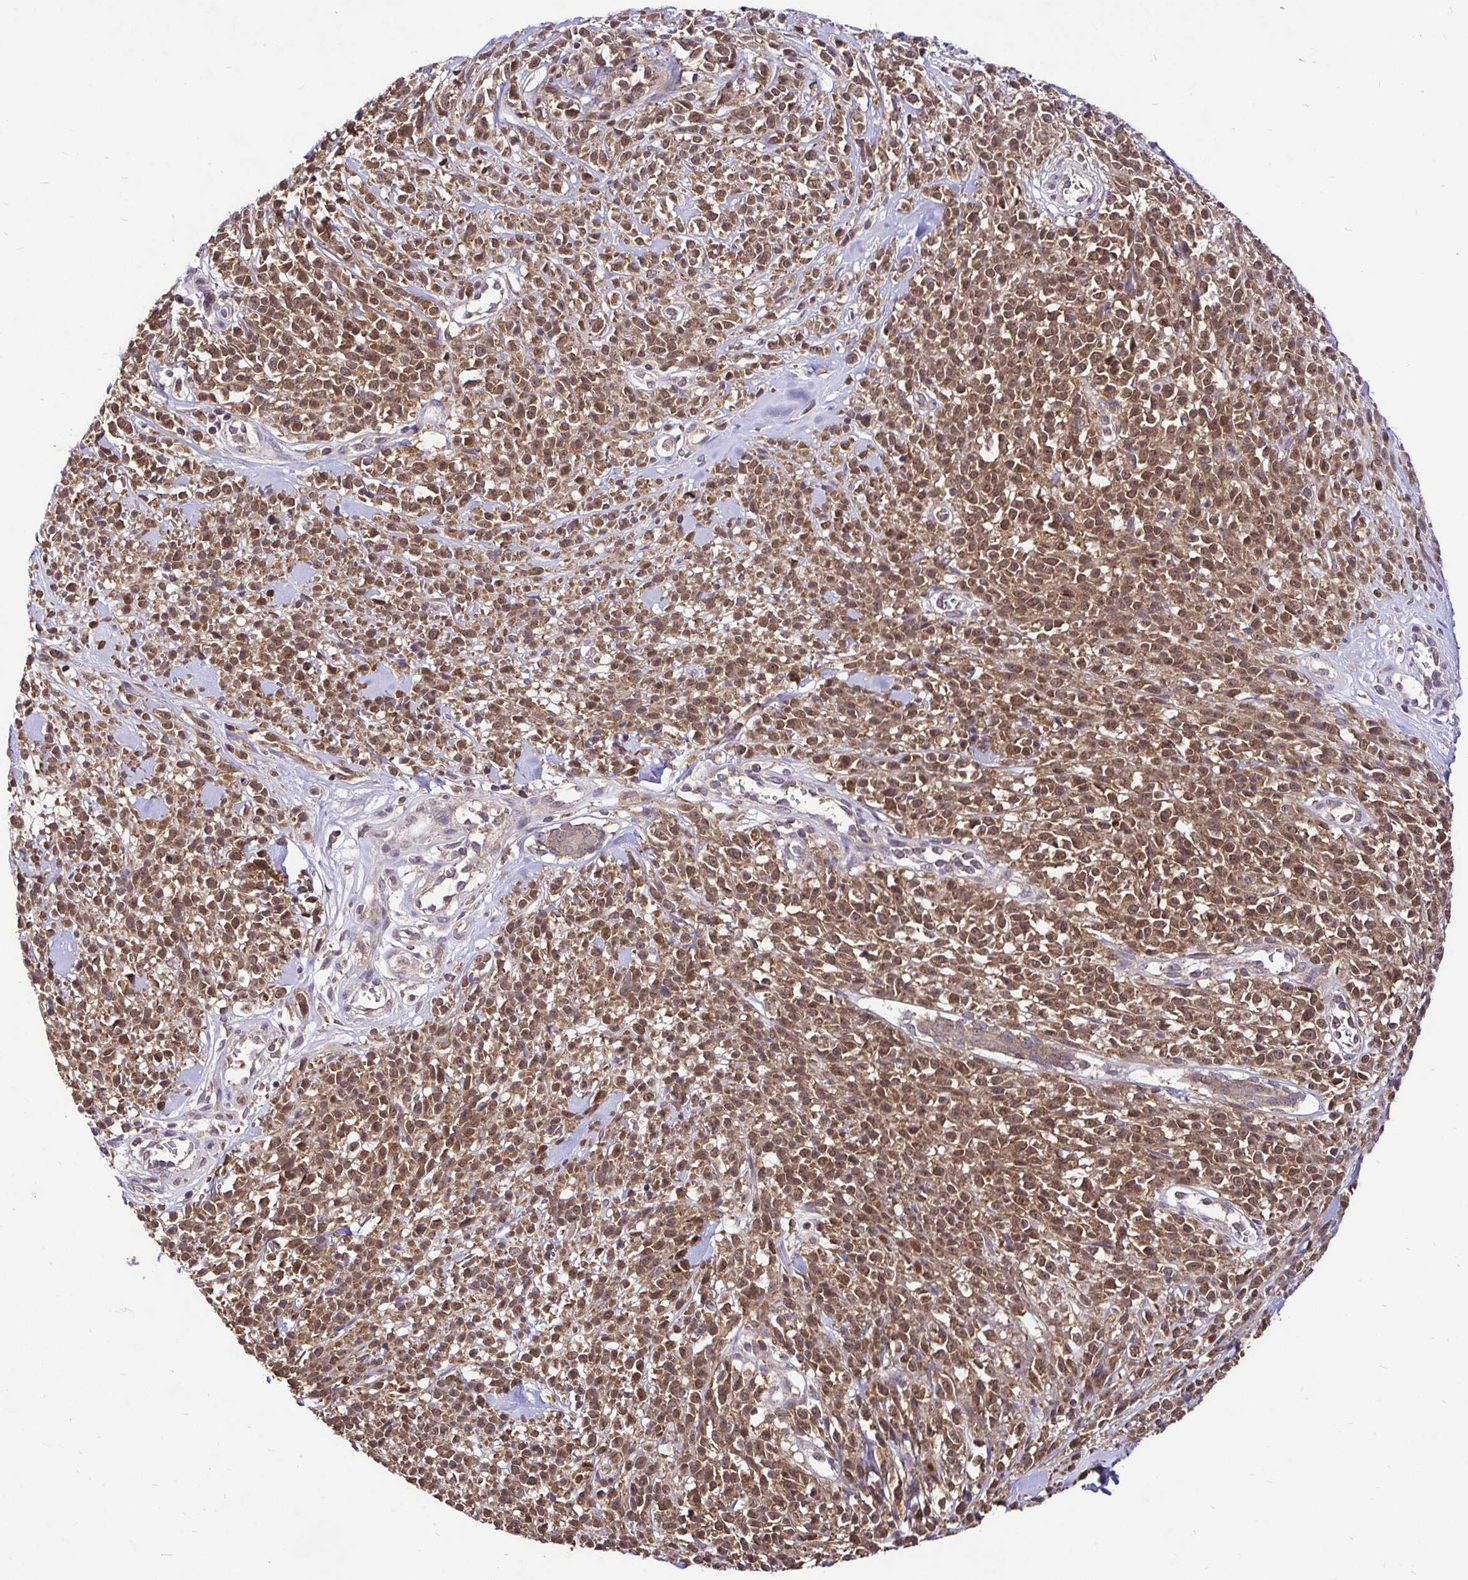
{"staining": {"intensity": "moderate", "quantity": ">75%", "location": "cytoplasmic/membranous,nuclear"}, "tissue": "melanoma", "cell_type": "Tumor cells", "image_type": "cancer", "snomed": [{"axis": "morphology", "description": "Malignant melanoma, NOS"}, {"axis": "topography", "description": "Skin"}, {"axis": "topography", "description": "Skin of trunk"}], "caption": "Immunohistochemistry (IHC) photomicrograph of melanoma stained for a protein (brown), which demonstrates medium levels of moderate cytoplasmic/membranous and nuclear positivity in approximately >75% of tumor cells.", "gene": "UBE2M", "patient": {"sex": "male", "age": 74}}